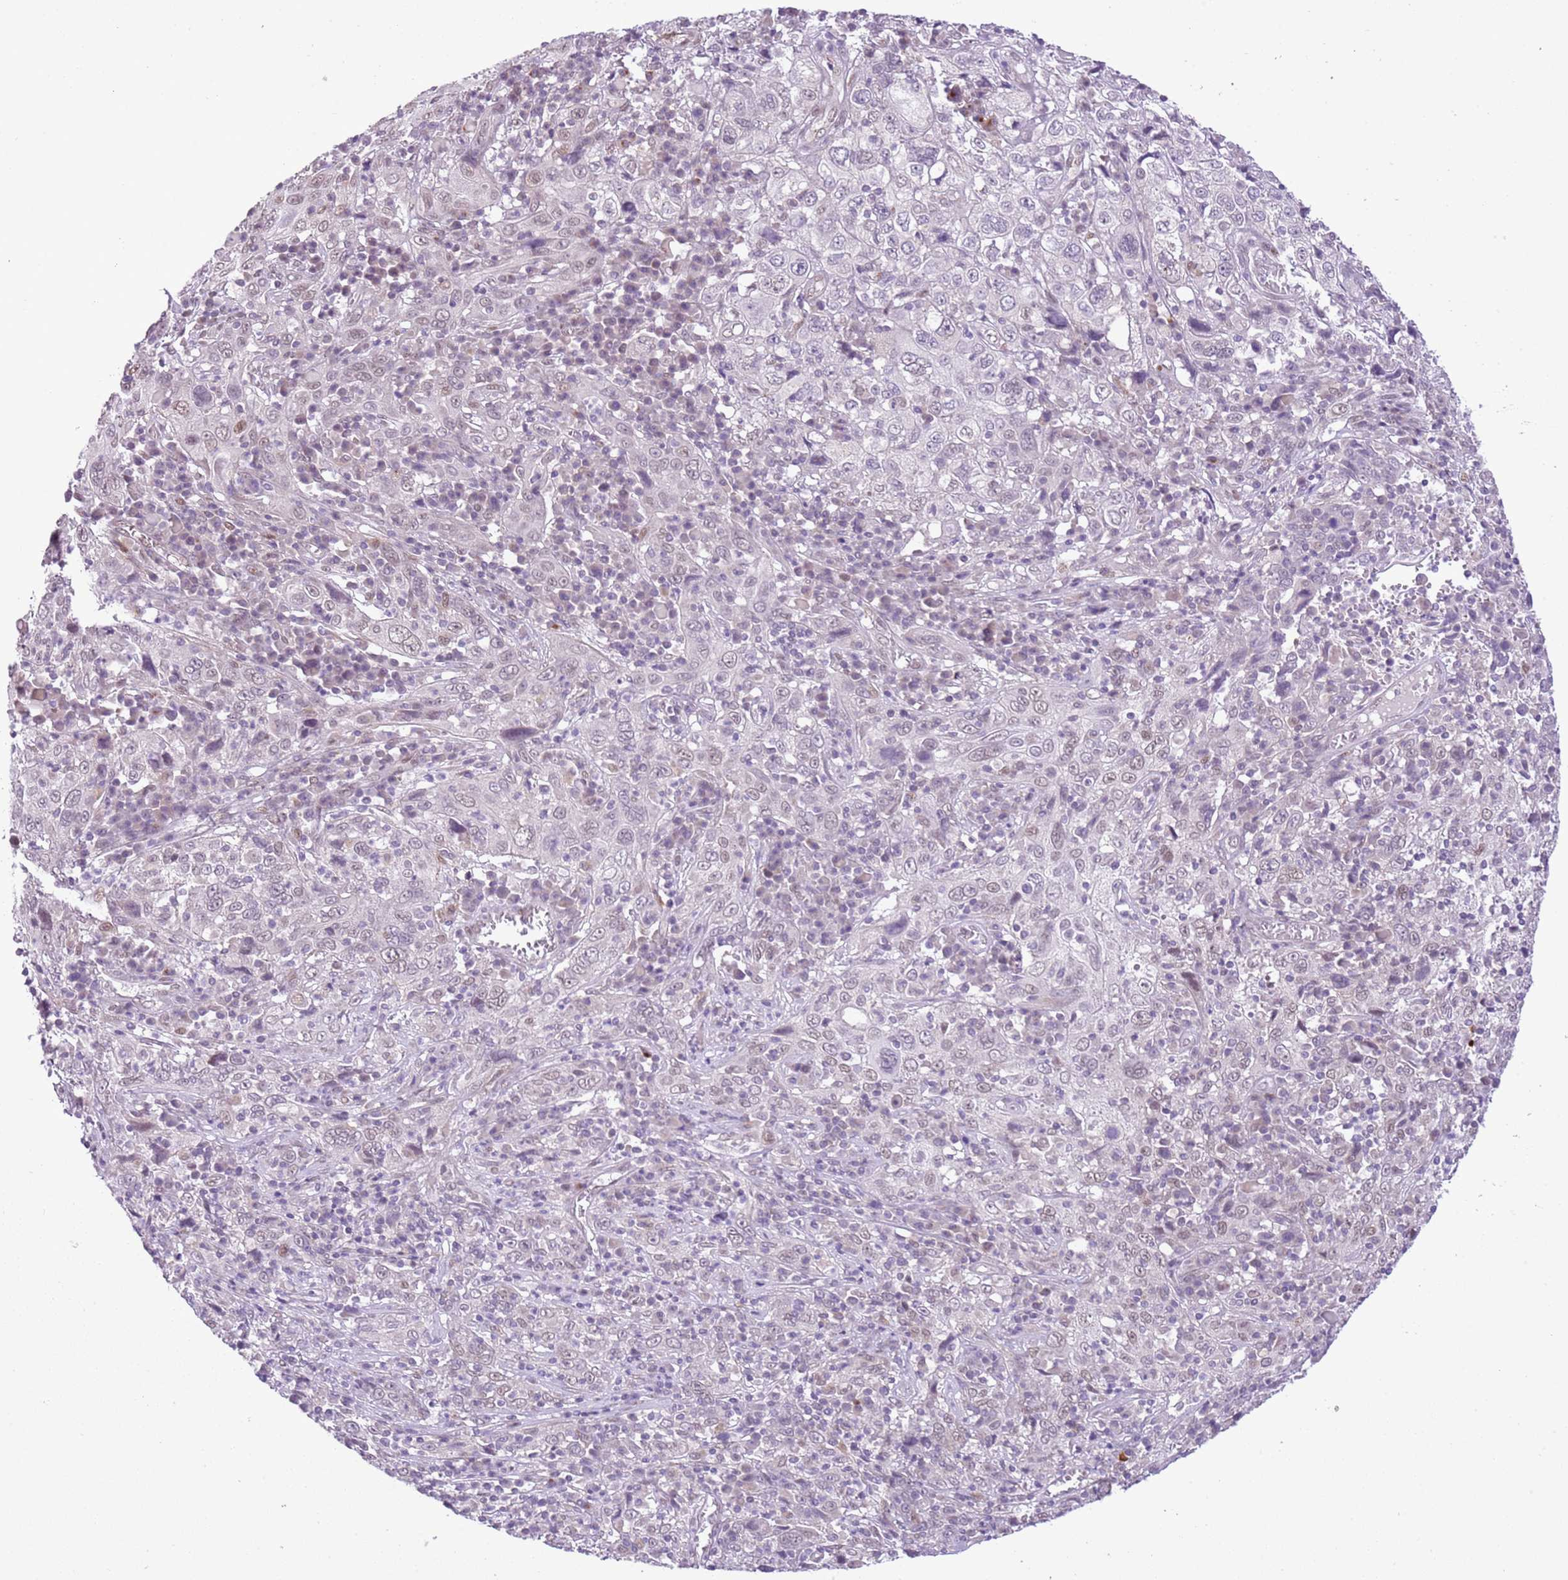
{"staining": {"intensity": "negative", "quantity": "none", "location": "none"}, "tissue": "cervical cancer", "cell_type": "Tumor cells", "image_type": "cancer", "snomed": [{"axis": "morphology", "description": "Squamous cell carcinoma, NOS"}, {"axis": "topography", "description": "Cervix"}], "caption": "An immunohistochemistry (IHC) image of cervical cancer is shown. There is no staining in tumor cells of cervical cancer.", "gene": "NACC2", "patient": {"sex": "female", "age": 46}}